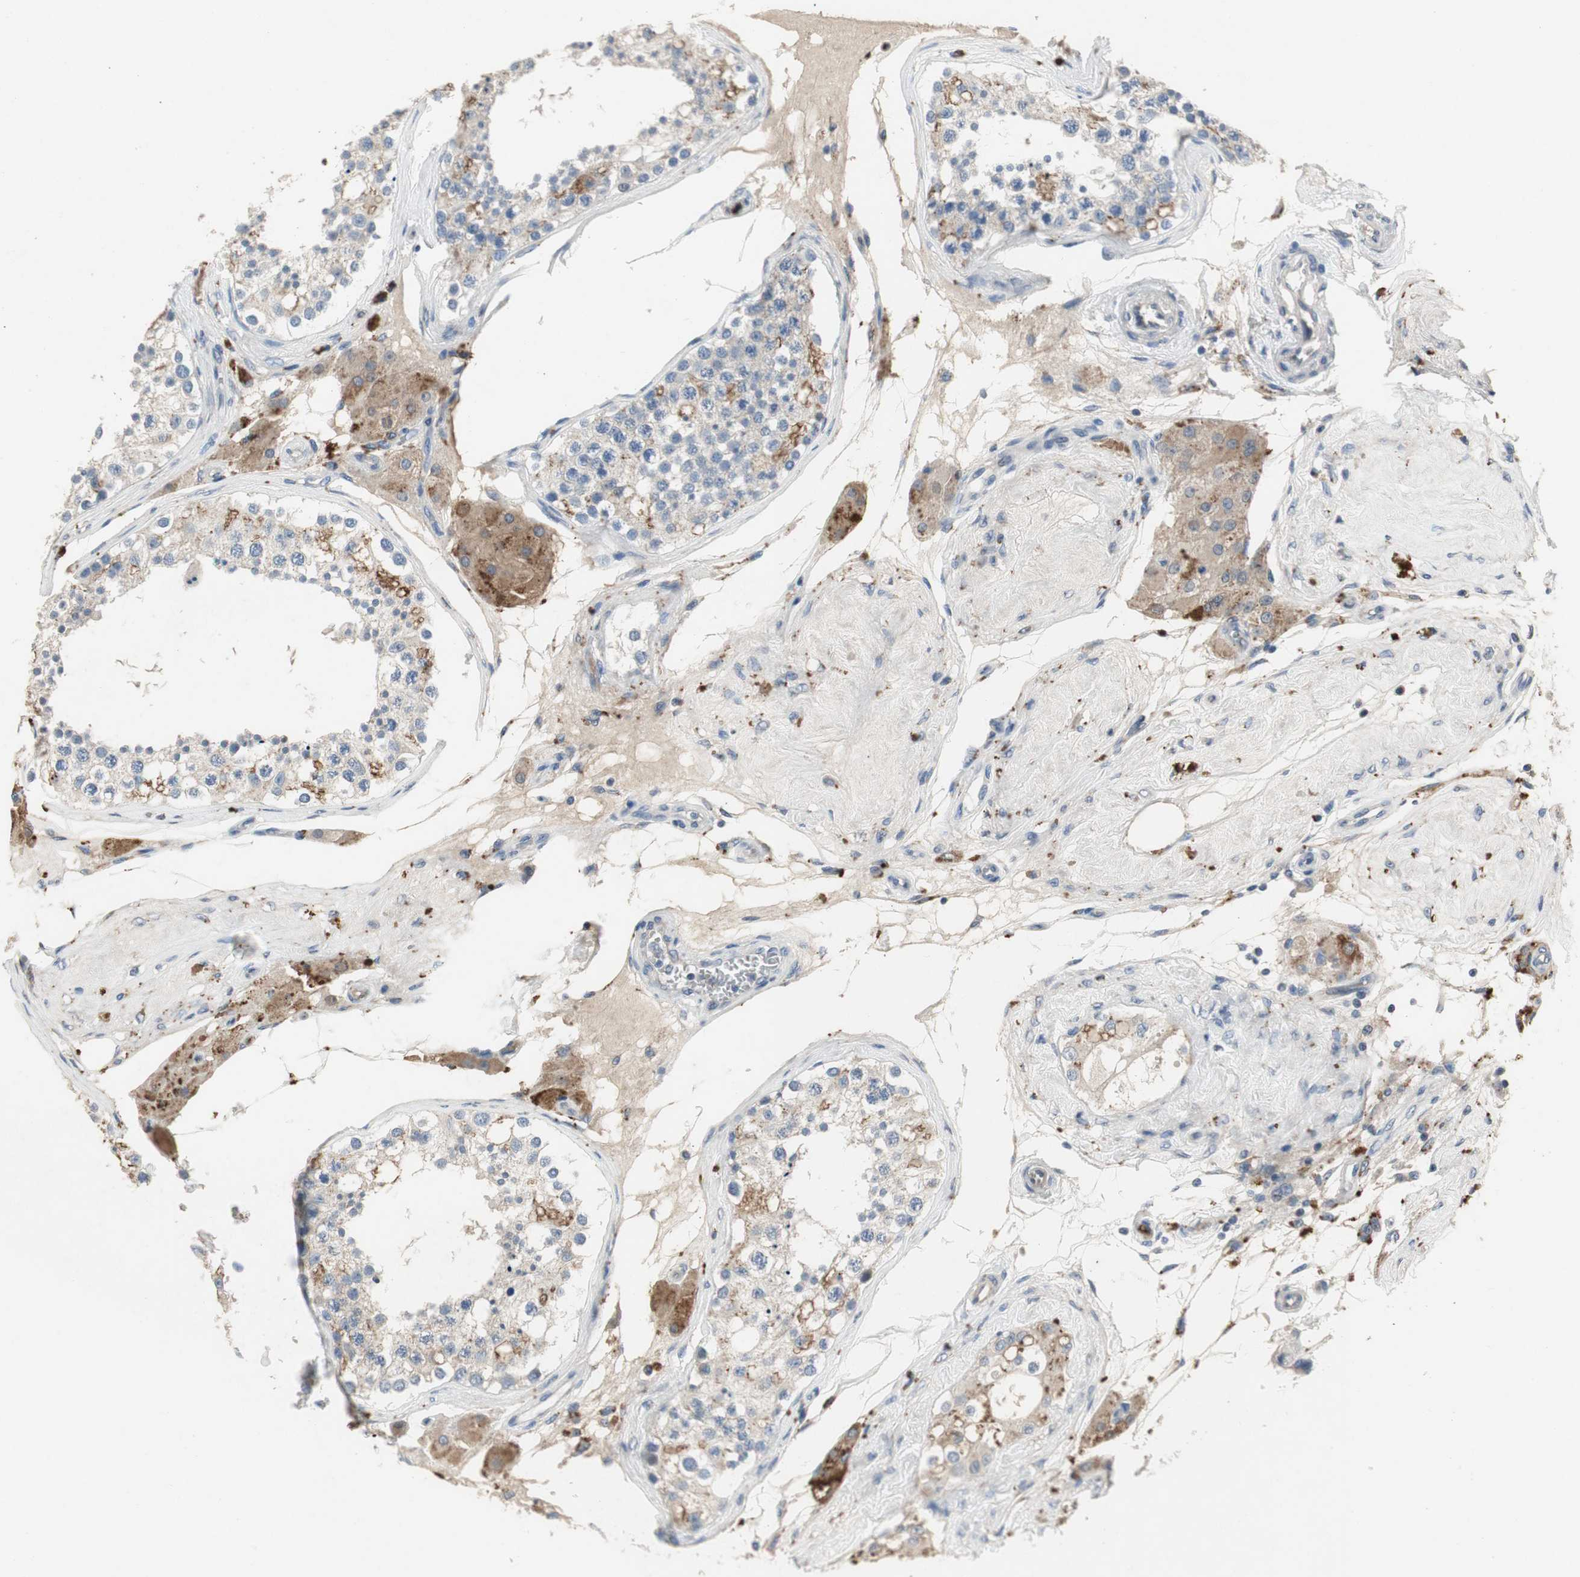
{"staining": {"intensity": "moderate", "quantity": "<25%", "location": "cytoplasmic/membranous"}, "tissue": "testis", "cell_type": "Cells in seminiferous ducts", "image_type": "normal", "snomed": [{"axis": "morphology", "description": "Normal tissue, NOS"}, {"axis": "topography", "description": "Testis"}], "caption": "Immunohistochemical staining of benign testis reveals moderate cytoplasmic/membranous protein staining in about <25% of cells in seminiferous ducts.", "gene": "ALPL", "patient": {"sex": "male", "age": 68}}